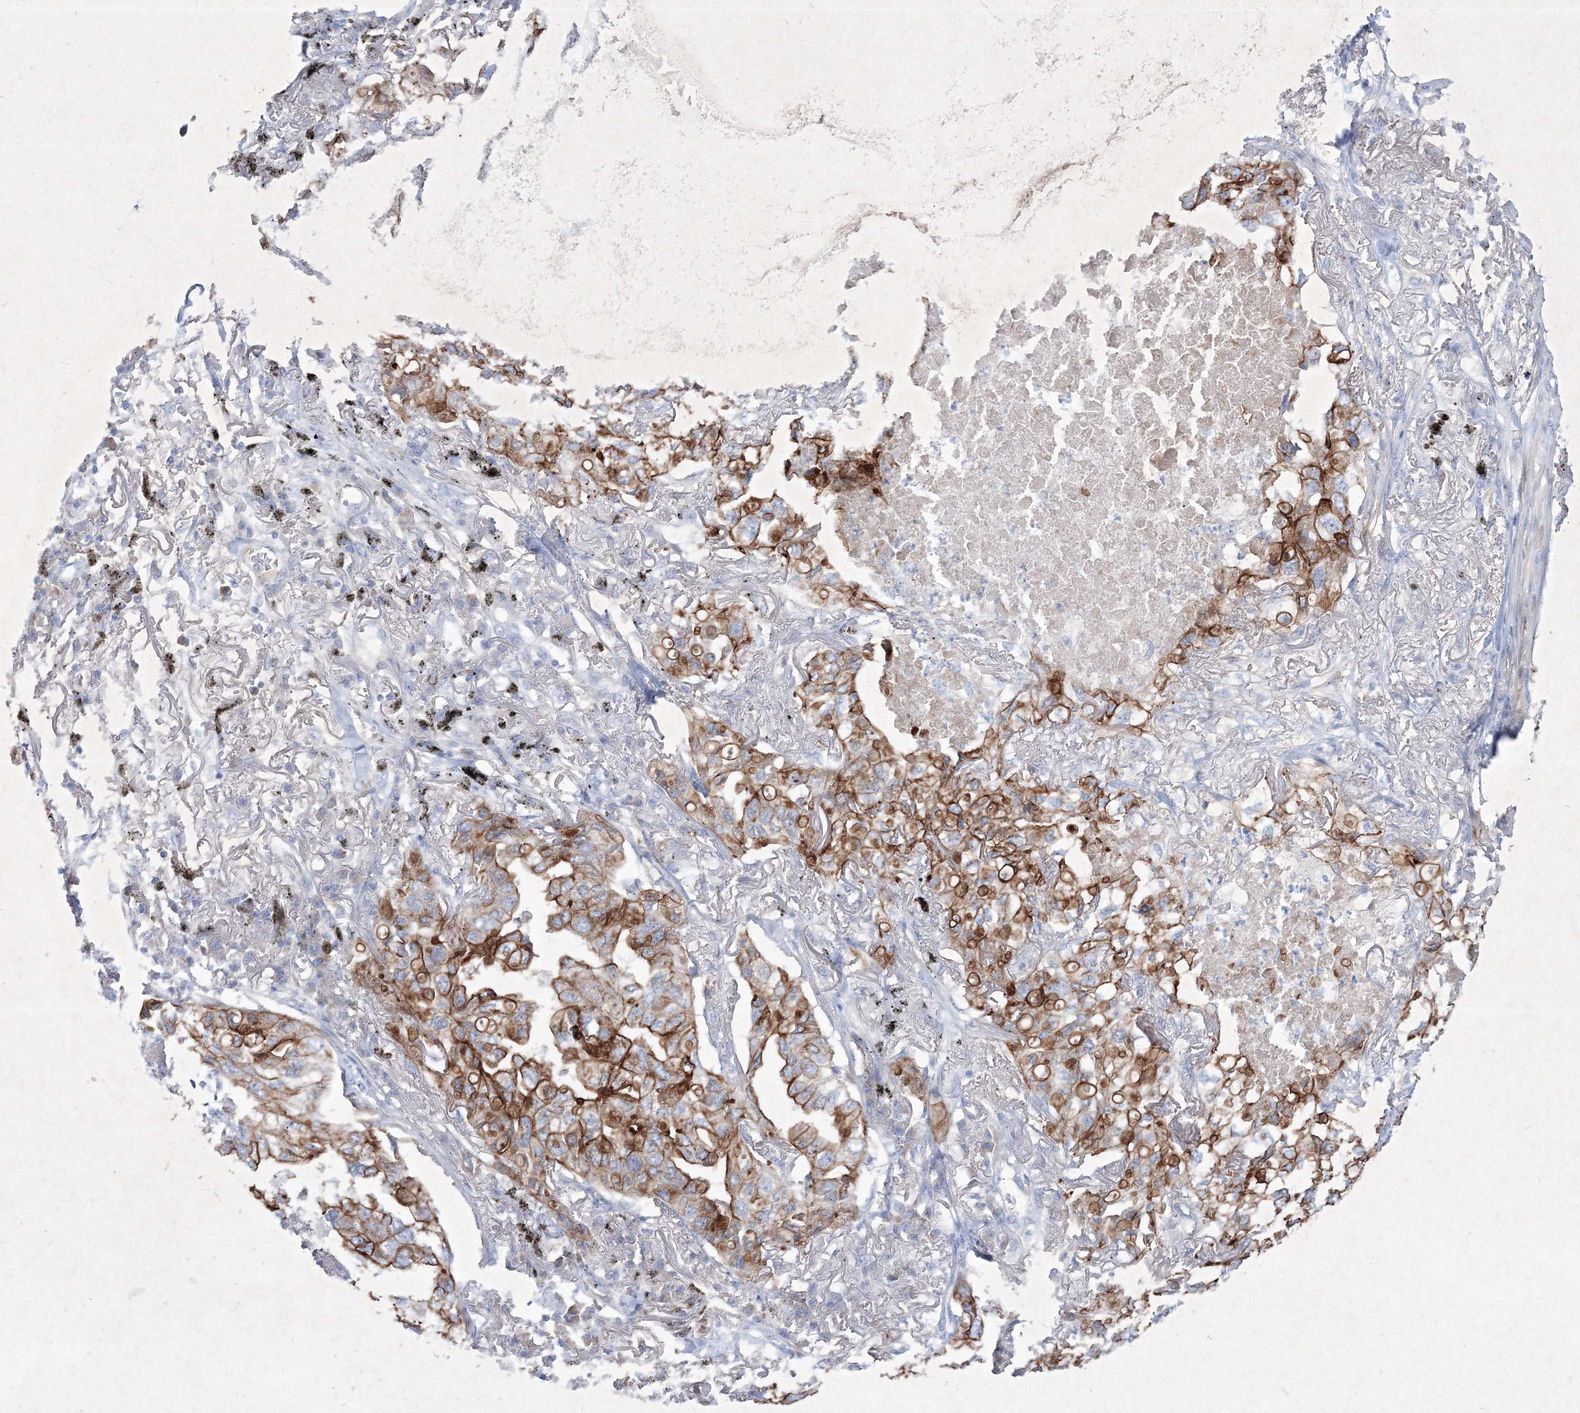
{"staining": {"intensity": "strong", "quantity": ">75%", "location": "cytoplasmic/membranous"}, "tissue": "lung cancer", "cell_type": "Tumor cells", "image_type": "cancer", "snomed": [{"axis": "morphology", "description": "Adenocarcinoma, NOS"}, {"axis": "topography", "description": "Lung"}], "caption": "Strong cytoplasmic/membranous expression is seen in about >75% of tumor cells in lung adenocarcinoma.", "gene": "TMEM139", "patient": {"sex": "male", "age": 65}}